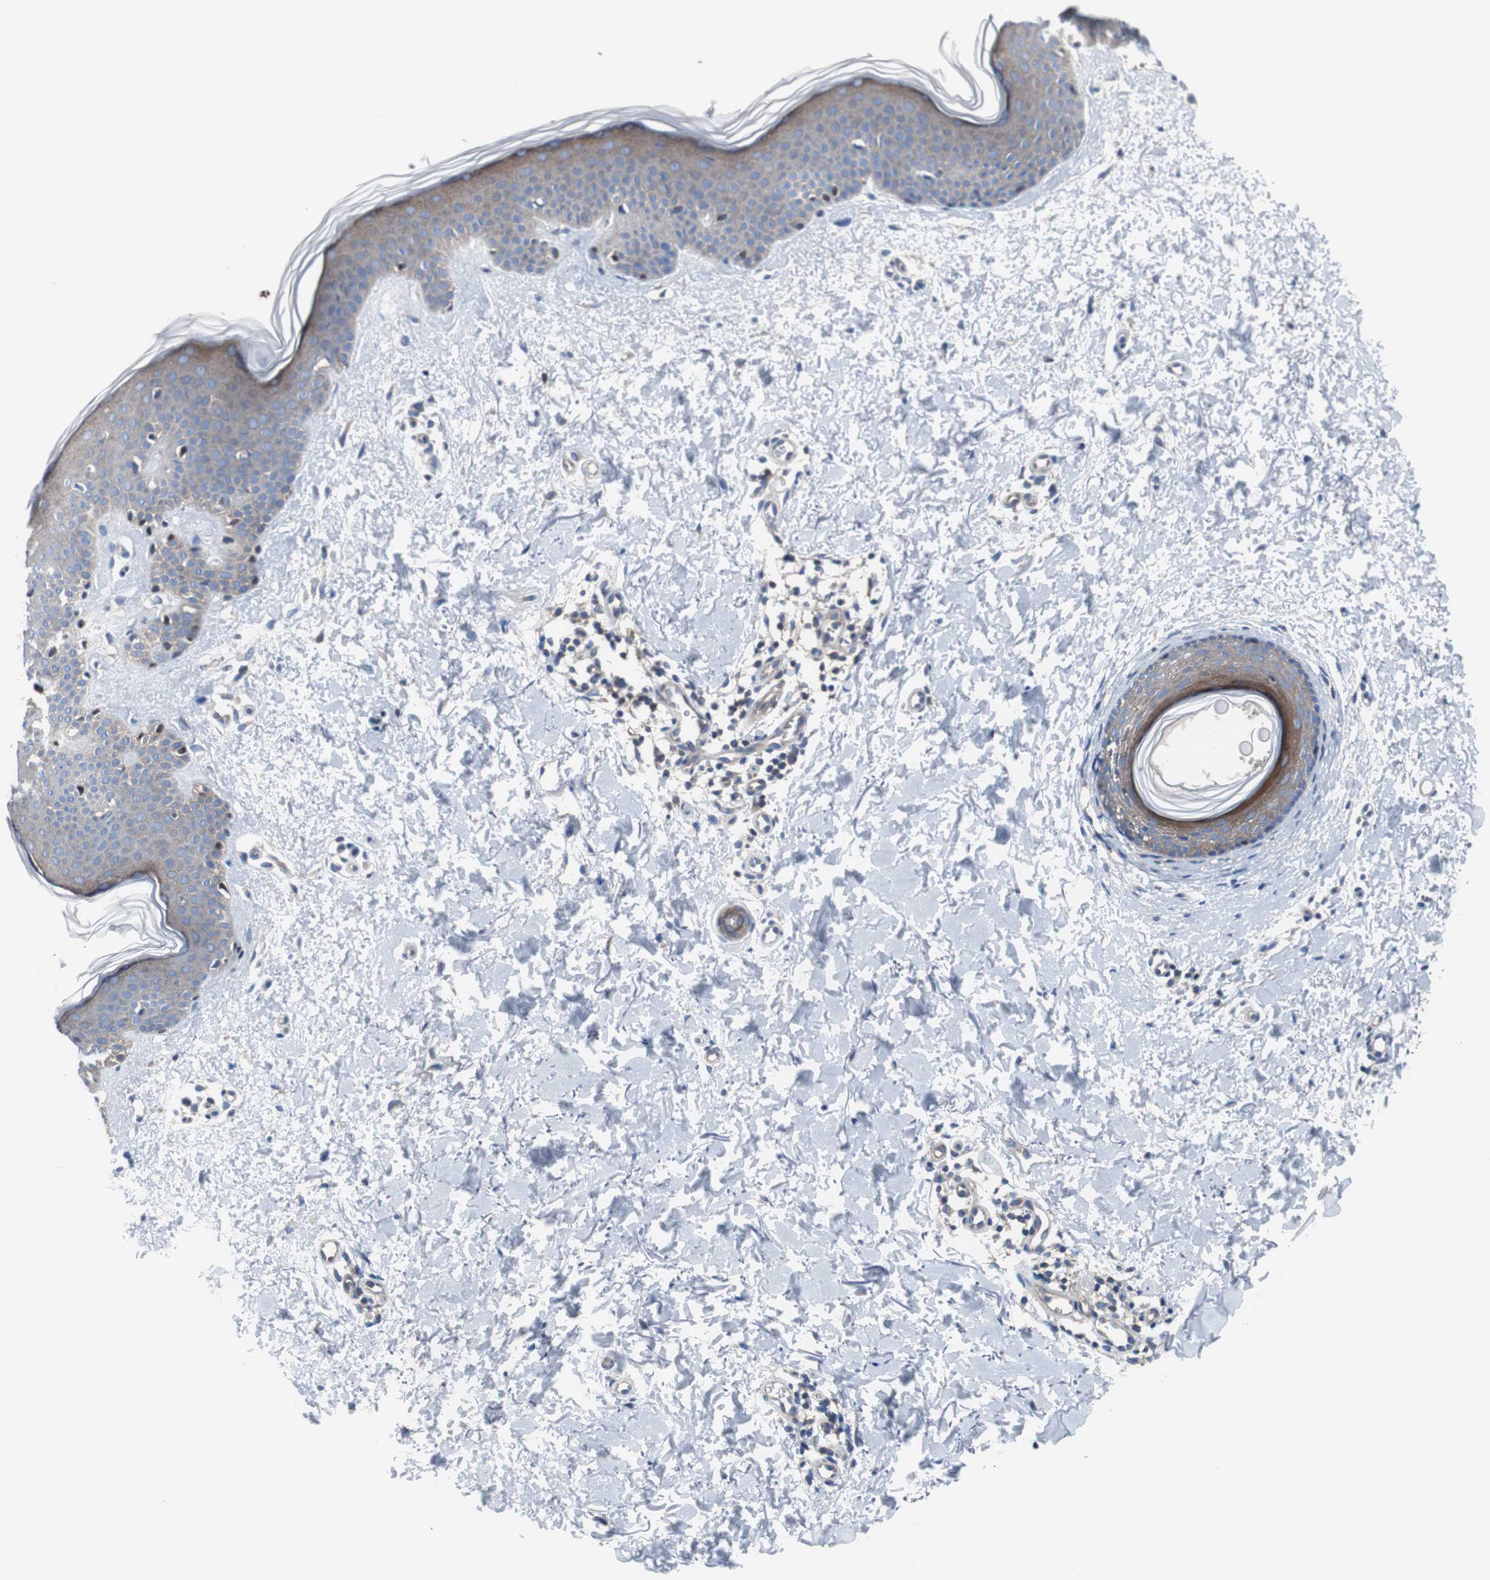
{"staining": {"intensity": "negative", "quantity": "none", "location": "none"}, "tissue": "skin", "cell_type": "Fibroblasts", "image_type": "normal", "snomed": [{"axis": "morphology", "description": "Normal tissue, NOS"}, {"axis": "topography", "description": "Skin"}], "caption": "Immunohistochemistry image of normal skin stained for a protein (brown), which displays no staining in fibroblasts.", "gene": "BRAF", "patient": {"sex": "female", "age": 56}}